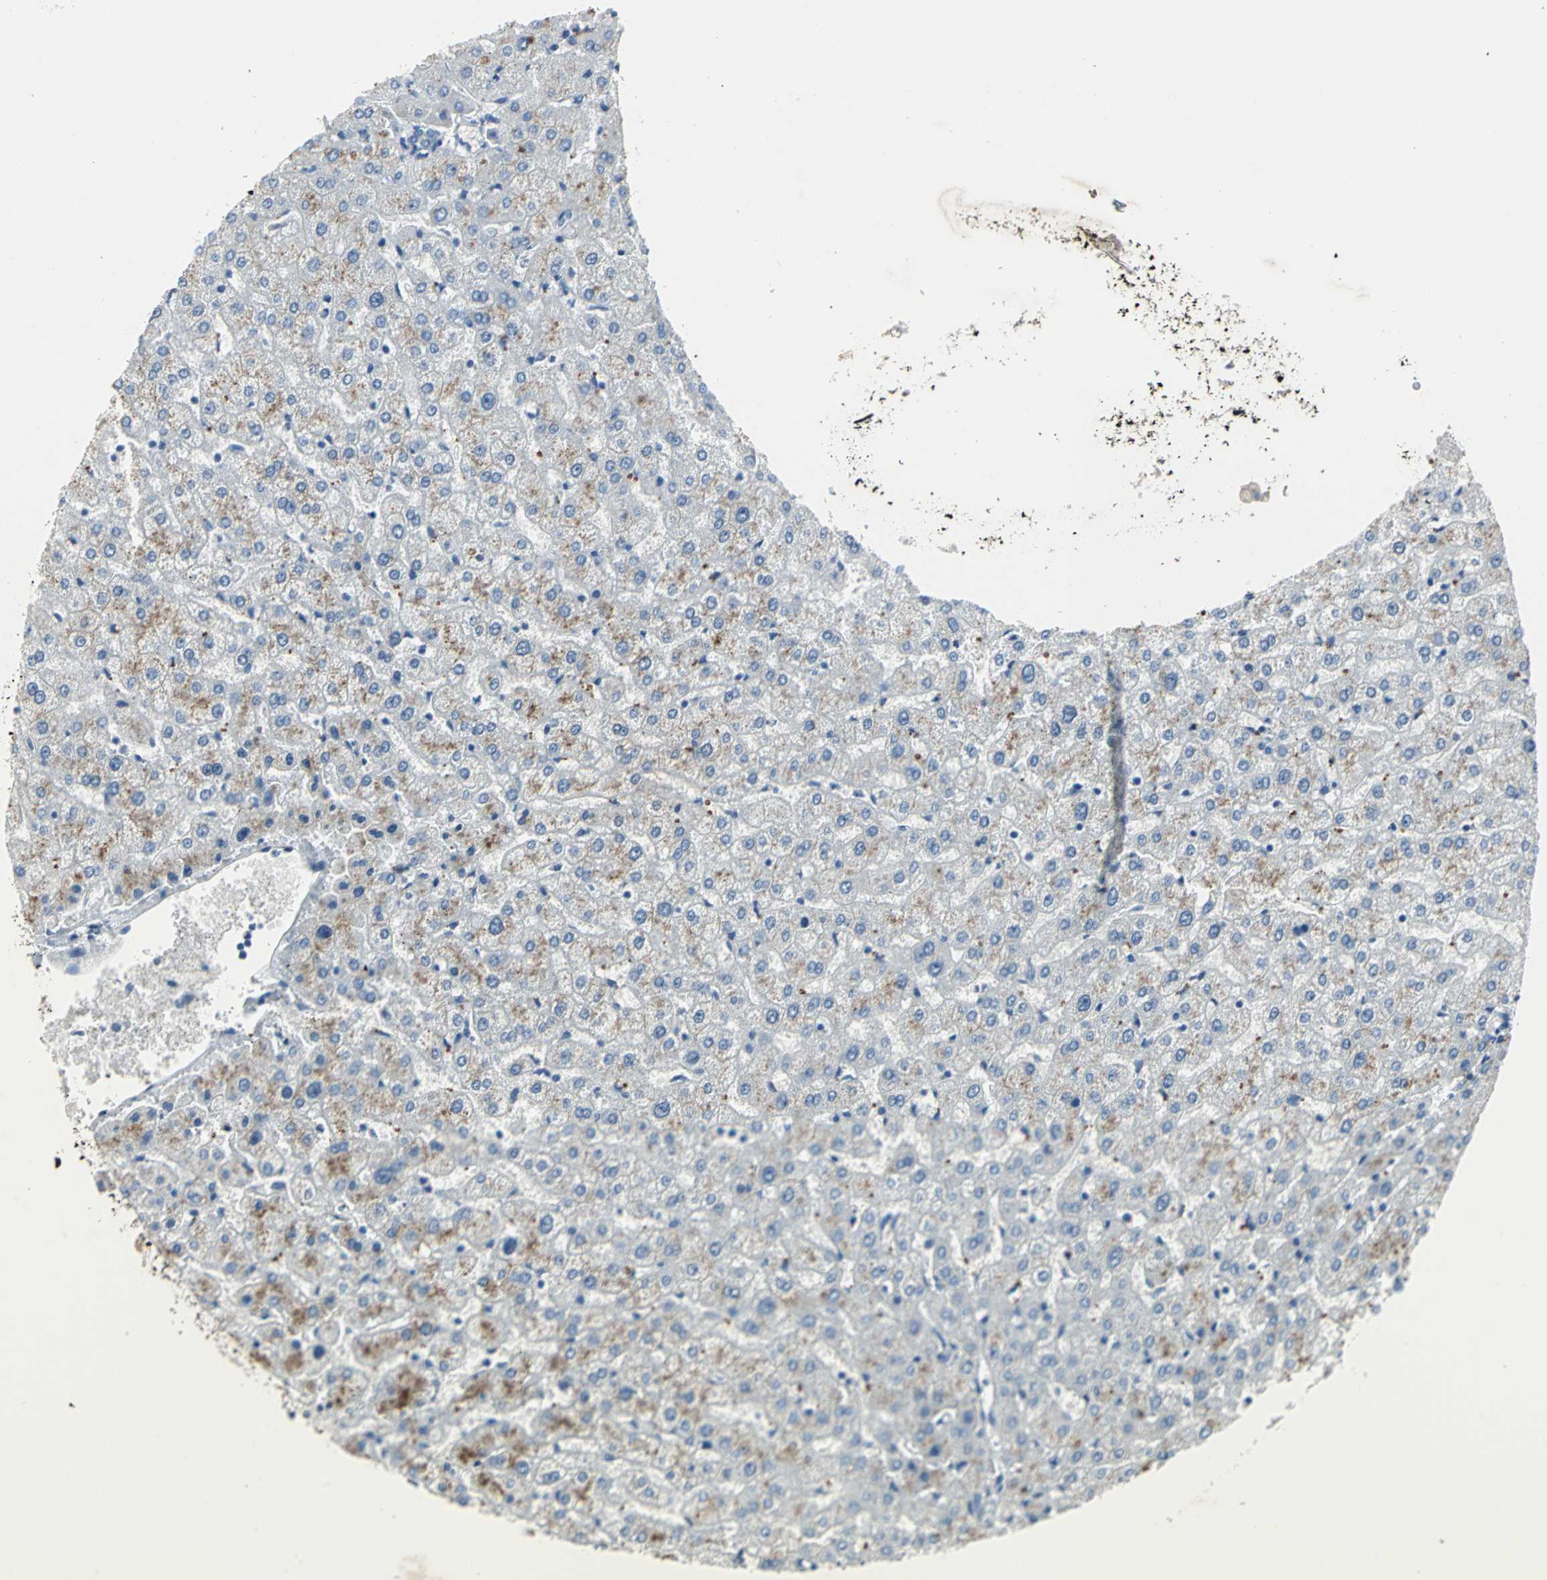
{"staining": {"intensity": "negative", "quantity": "none", "location": "none"}, "tissue": "liver", "cell_type": "Cholangiocytes", "image_type": "normal", "snomed": [{"axis": "morphology", "description": "Normal tissue, NOS"}, {"axis": "morphology", "description": "Fibrosis, NOS"}, {"axis": "topography", "description": "Liver"}], "caption": "Liver was stained to show a protein in brown. There is no significant positivity in cholangiocytes. (Immunohistochemistry, brightfield microscopy, high magnification).", "gene": "PTGDS", "patient": {"sex": "female", "age": 29}}